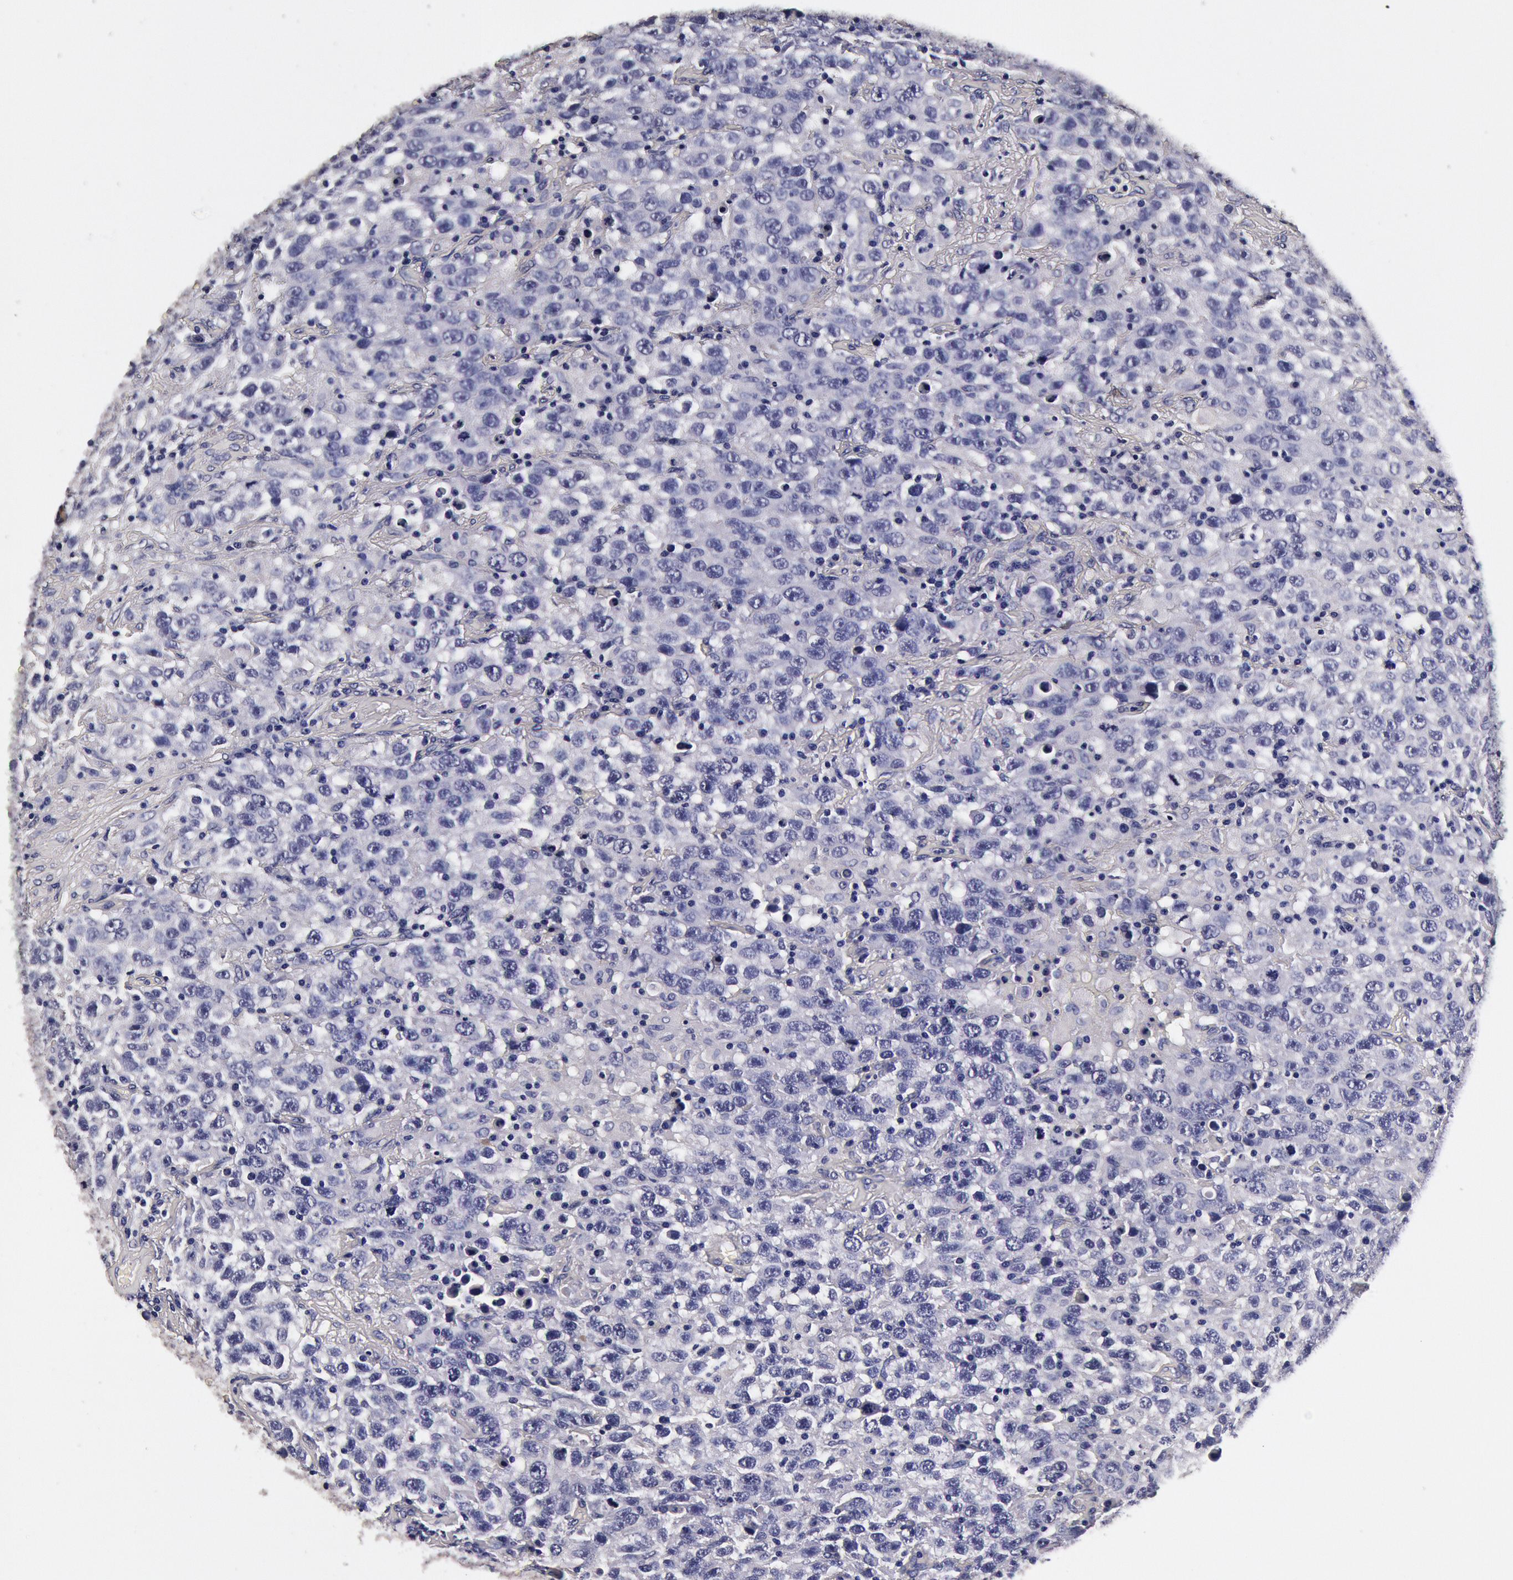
{"staining": {"intensity": "negative", "quantity": "none", "location": "none"}, "tissue": "testis cancer", "cell_type": "Tumor cells", "image_type": "cancer", "snomed": [{"axis": "morphology", "description": "Seminoma, NOS"}, {"axis": "topography", "description": "Testis"}], "caption": "IHC micrograph of neoplastic tissue: human seminoma (testis) stained with DAB (3,3'-diaminobenzidine) displays no significant protein expression in tumor cells.", "gene": "CCDC22", "patient": {"sex": "male", "age": 41}}